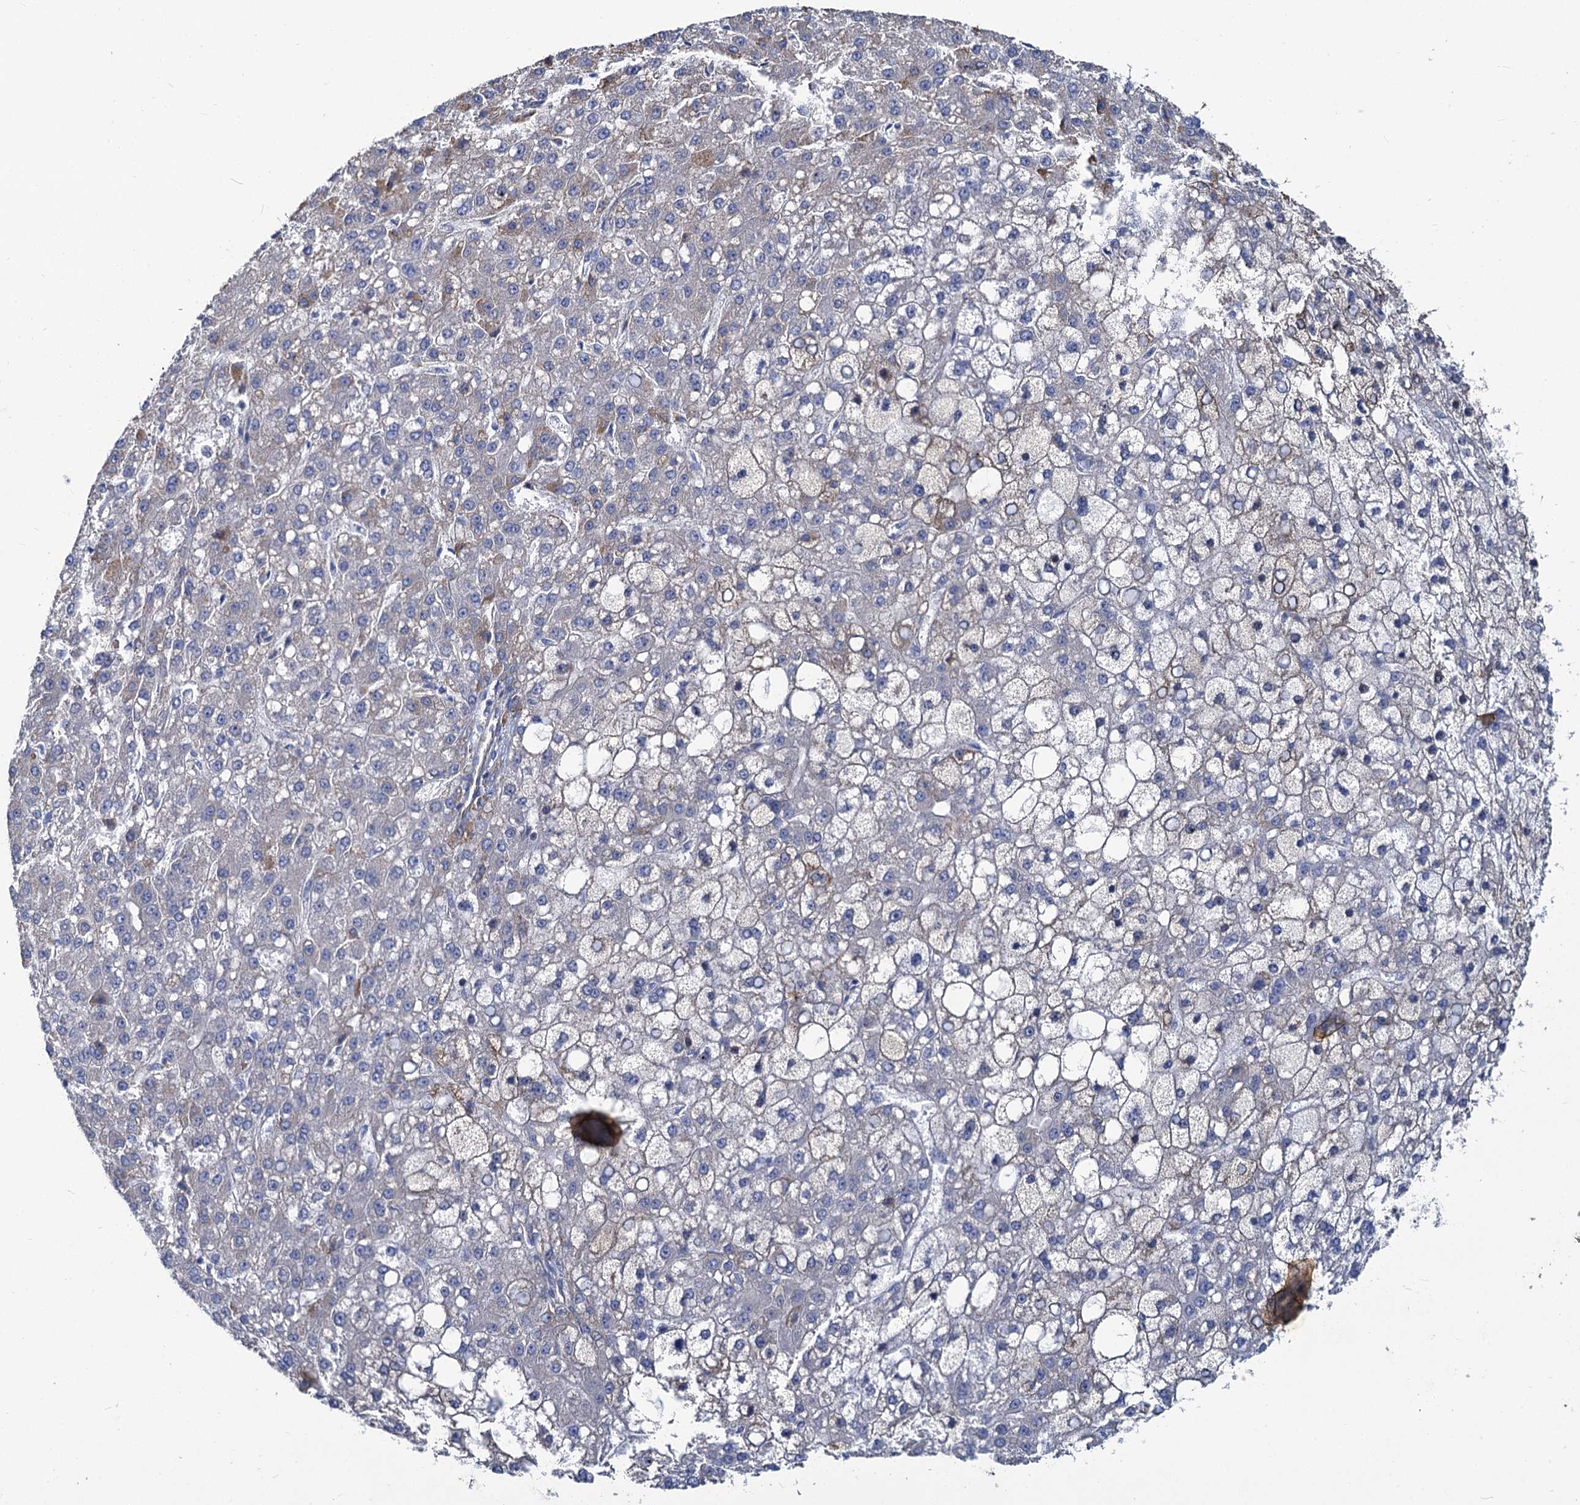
{"staining": {"intensity": "negative", "quantity": "none", "location": "none"}, "tissue": "liver cancer", "cell_type": "Tumor cells", "image_type": "cancer", "snomed": [{"axis": "morphology", "description": "Carcinoma, Hepatocellular, NOS"}, {"axis": "topography", "description": "Liver"}], "caption": "DAB immunohistochemical staining of human liver cancer demonstrates no significant positivity in tumor cells. (Stains: DAB (3,3'-diaminobenzidine) immunohistochemistry with hematoxylin counter stain, Microscopy: brightfield microscopy at high magnification).", "gene": "PRSS35", "patient": {"sex": "male", "age": 67}}